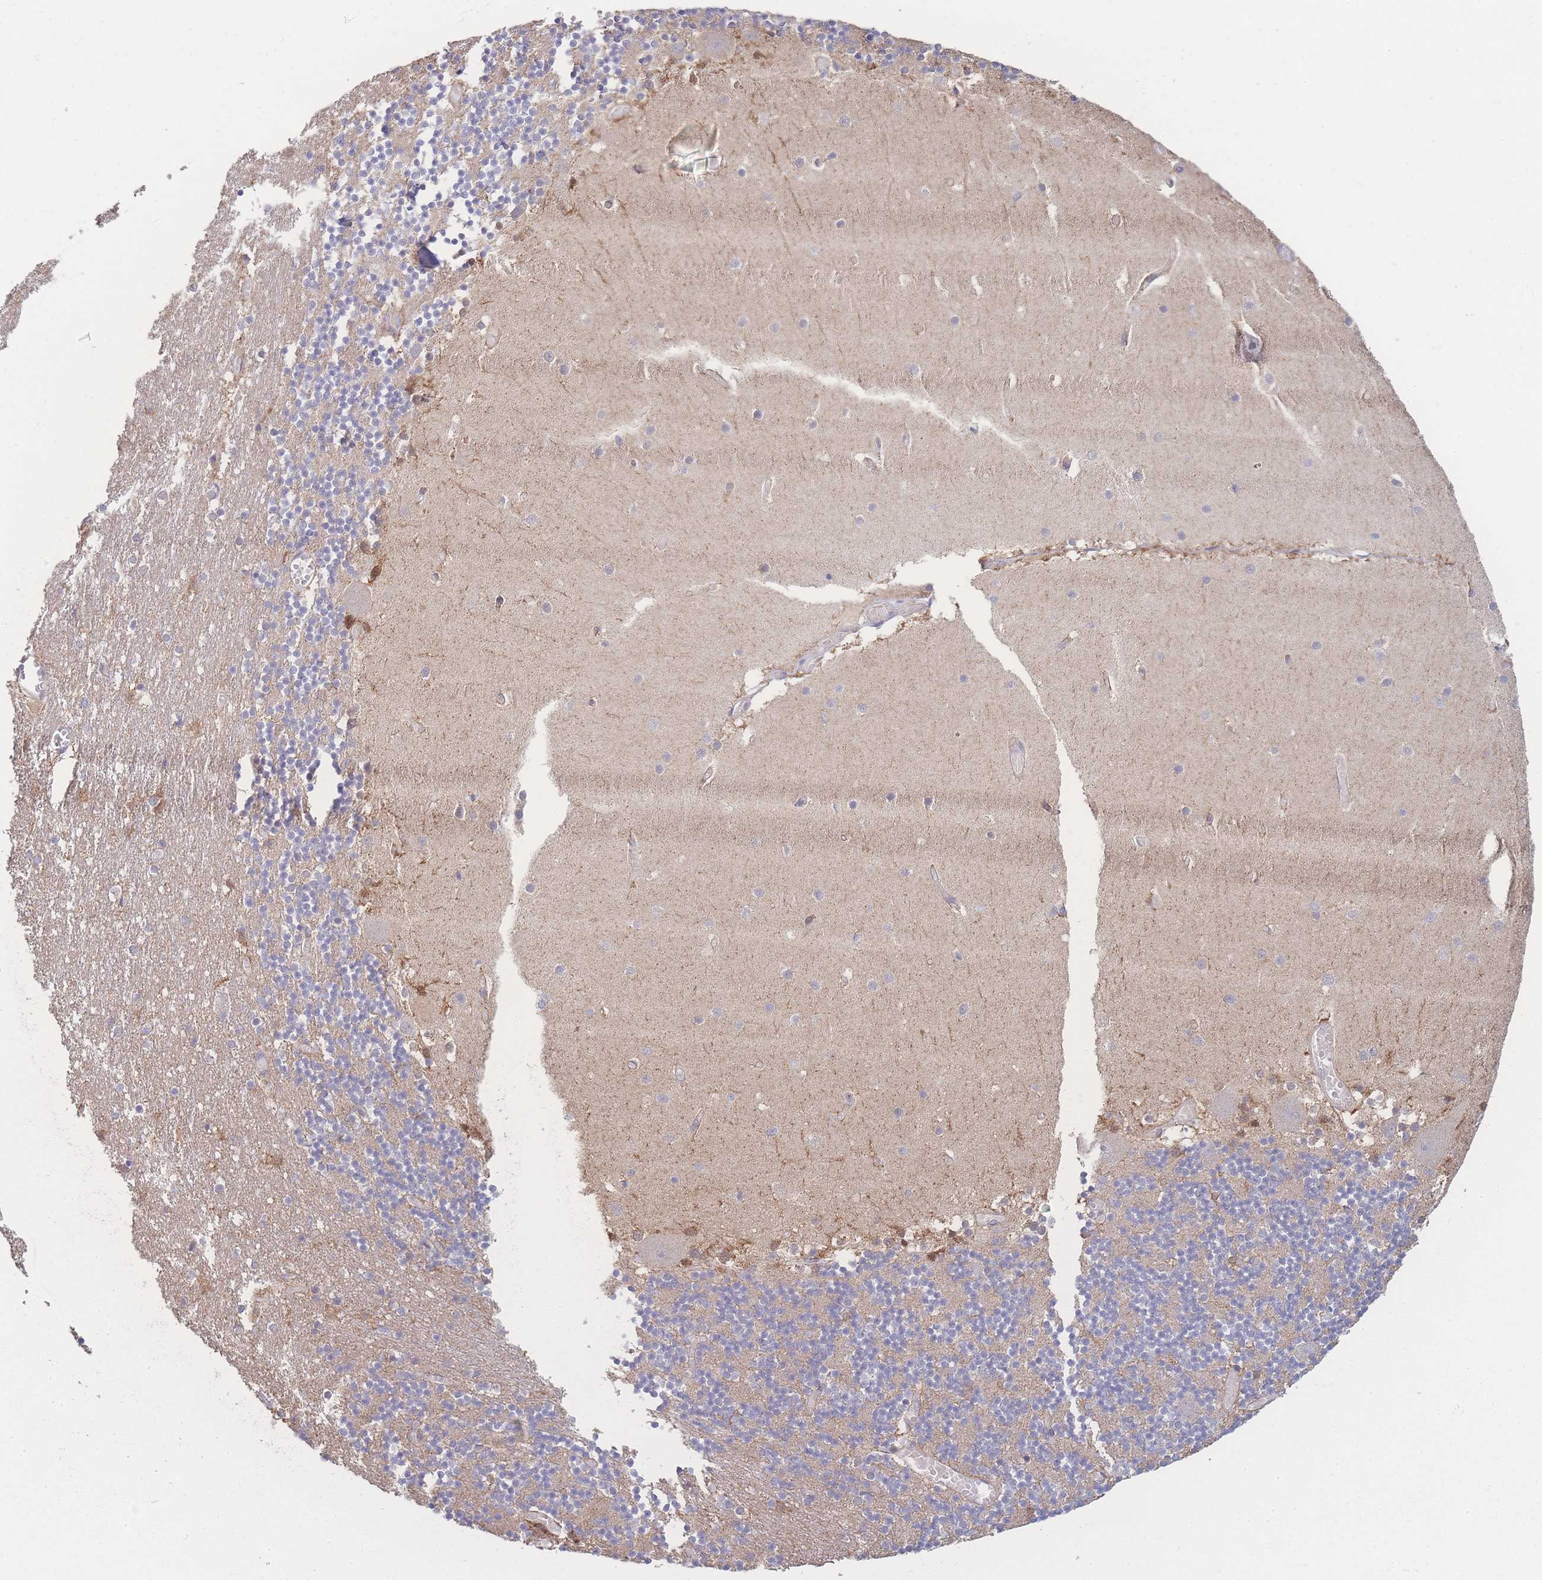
{"staining": {"intensity": "negative", "quantity": "none", "location": "none"}, "tissue": "cerebellum", "cell_type": "Cells in granular layer", "image_type": "normal", "snomed": [{"axis": "morphology", "description": "Normal tissue, NOS"}, {"axis": "topography", "description": "Cerebellum"}], "caption": "Immunohistochemistry (IHC) image of unremarkable cerebellum: human cerebellum stained with DAB shows no significant protein positivity in cells in granular layer. (DAB (3,3'-diaminobenzidine) immunohistochemistry (IHC), high magnification).", "gene": "GIPR", "patient": {"sex": "female", "age": 28}}